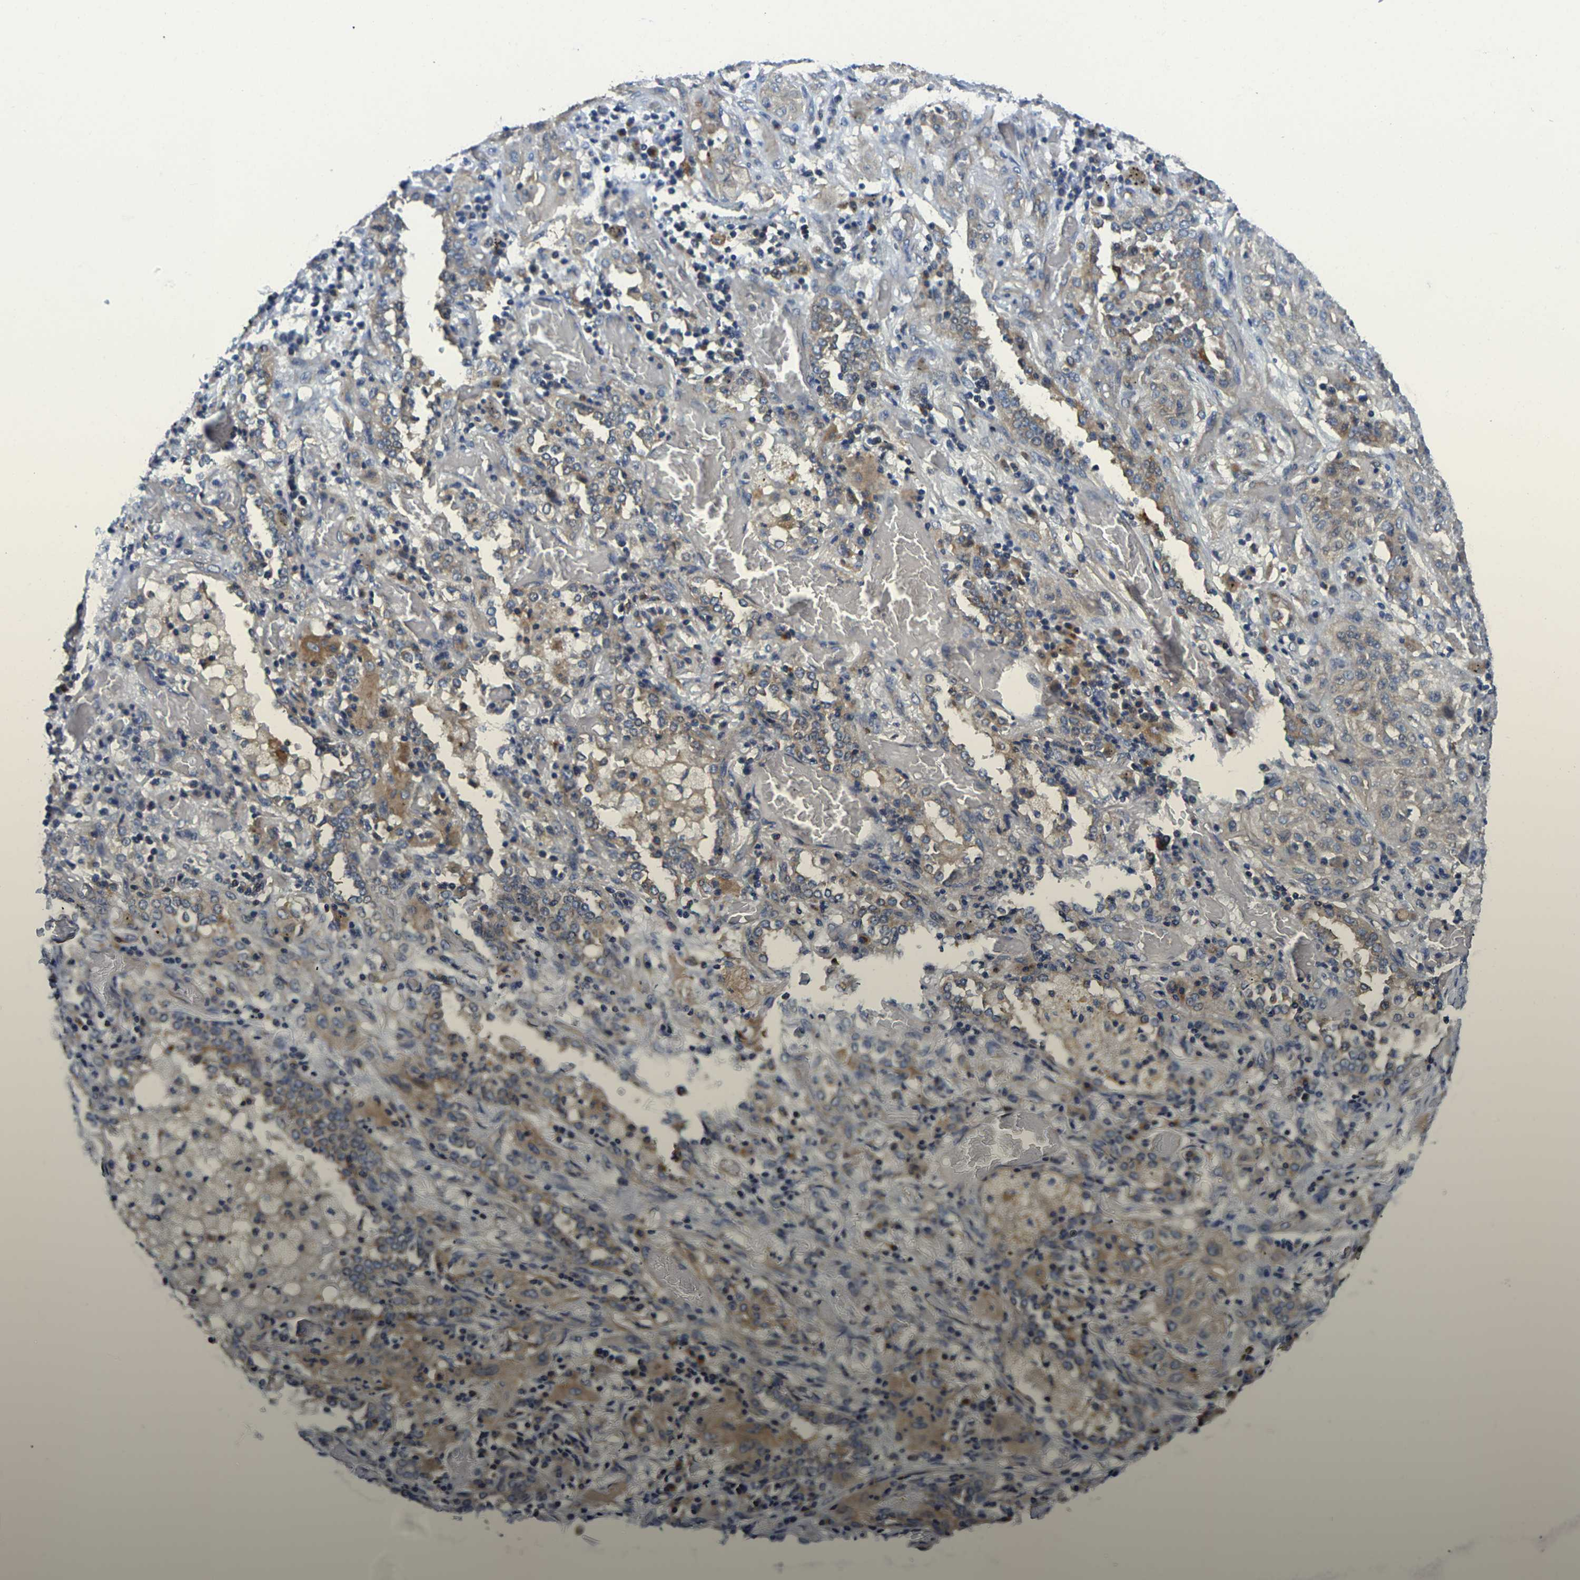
{"staining": {"intensity": "moderate", "quantity": "<25%", "location": "cytoplasmic/membranous"}, "tissue": "lung cancer", "cell_type": "Tumor cells", "image_type": "cancer", "snomed": [{"axis": "morphology", "description": "Squamous cell carcinoma, NOS"}, {"axis": "topography", "description": "Lung"}], "caption": "Immunohistochemistry of lung cancer (squamous cell carcinoma) displays low levels of moderate cytoplasmic/membranous staining in about <25% of tumor cells.", "gene": "TMCC2", "patient": {"sex": "female", "age": 47}}